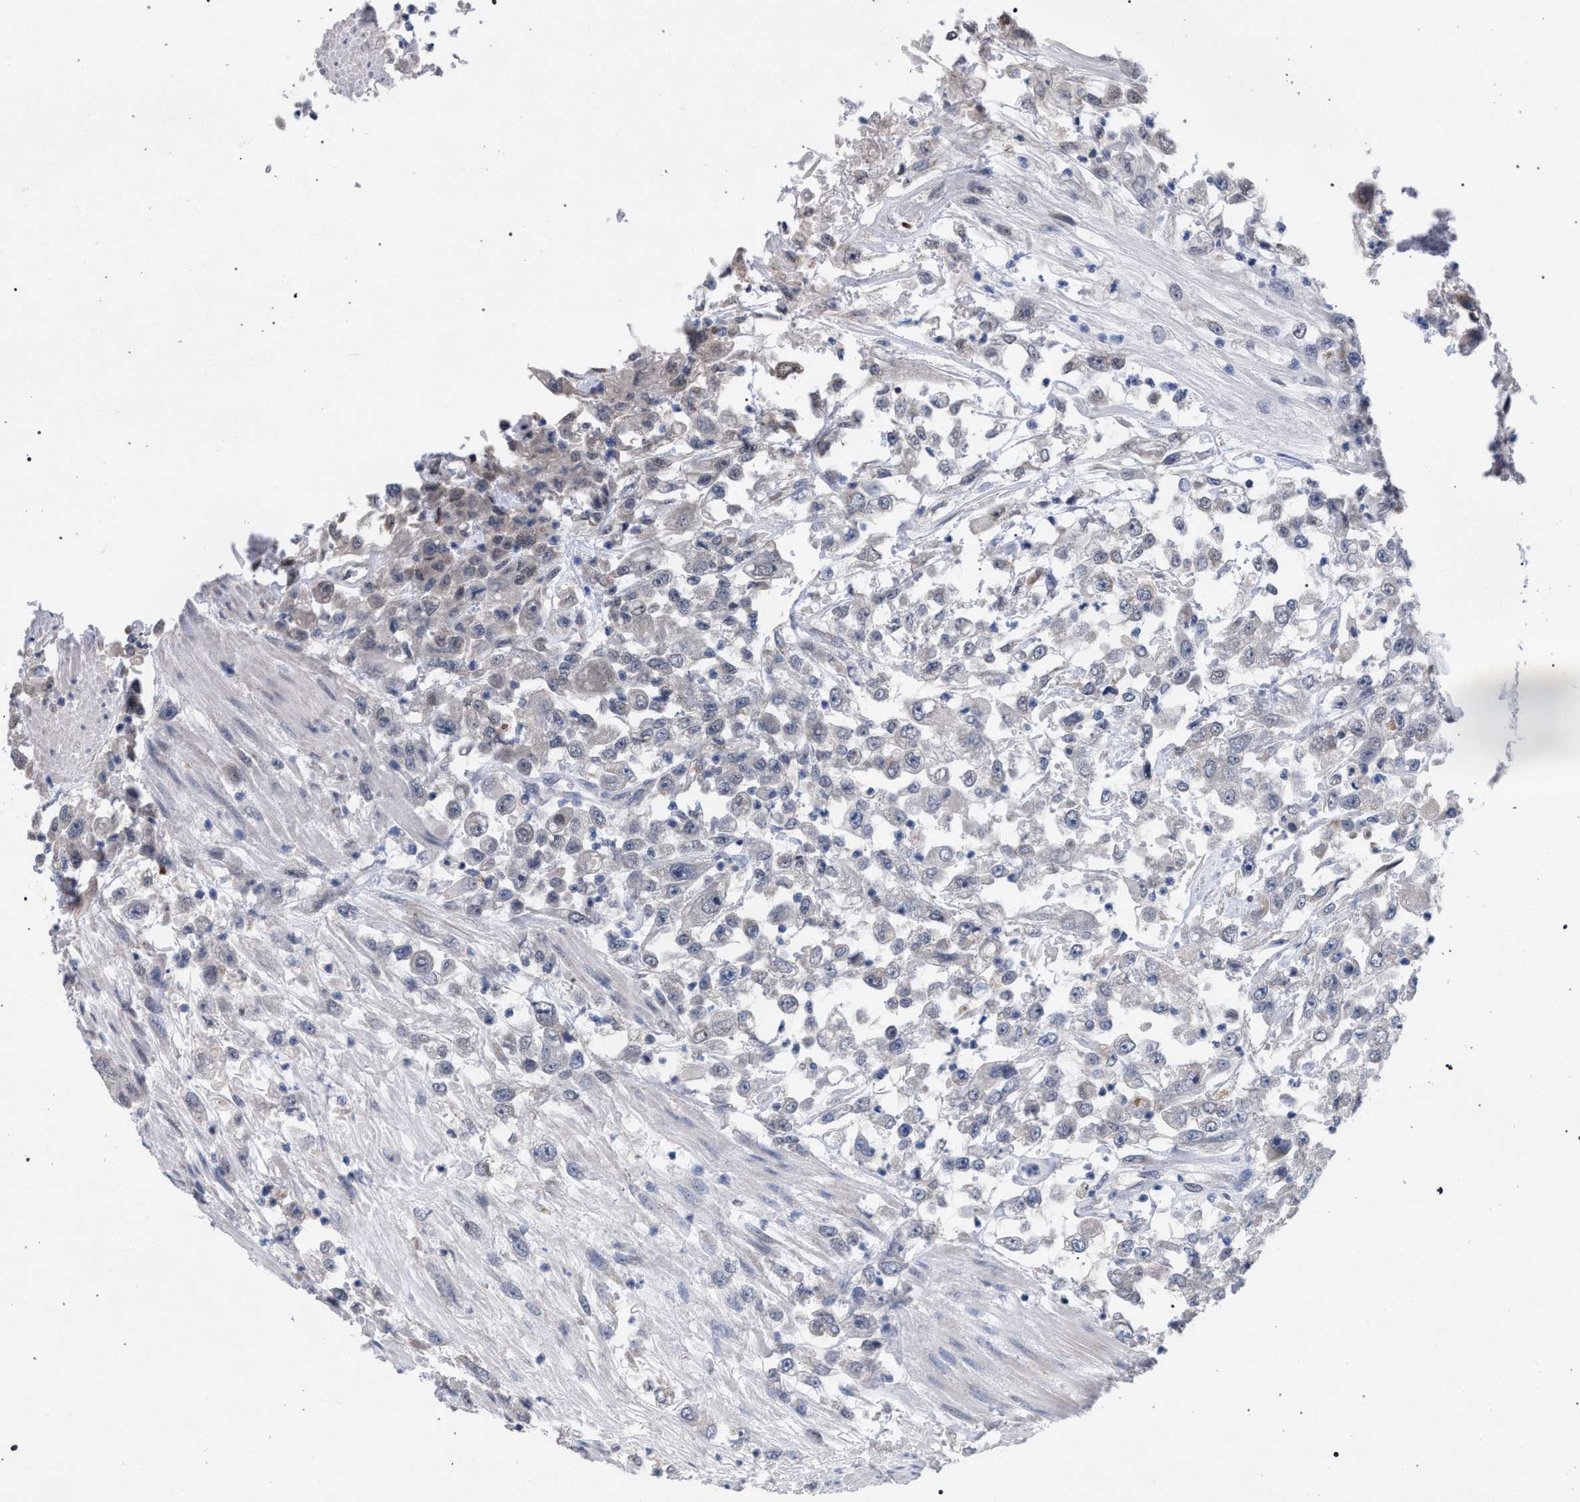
{"staining": {"intensity": "negative", "quantity": "none", "location": "none"}, "tissue": "urothelial cancer", "cell_type": "Tumor cells", "image_type": "cancer", "snomed": [{"axis": "morphology", "description": "Urothelial carcinoma, High grade"}, {"axis": "topography", "description": "Urinary bladder"}], "caption": "This is an immunohistochemistry (IHC) histopathology image of high-grade urothelial carcinoma. There is no positivity in tumor cells.", "gene": "GOLGA2", "patient": {"sex": "male", "age": 46}}